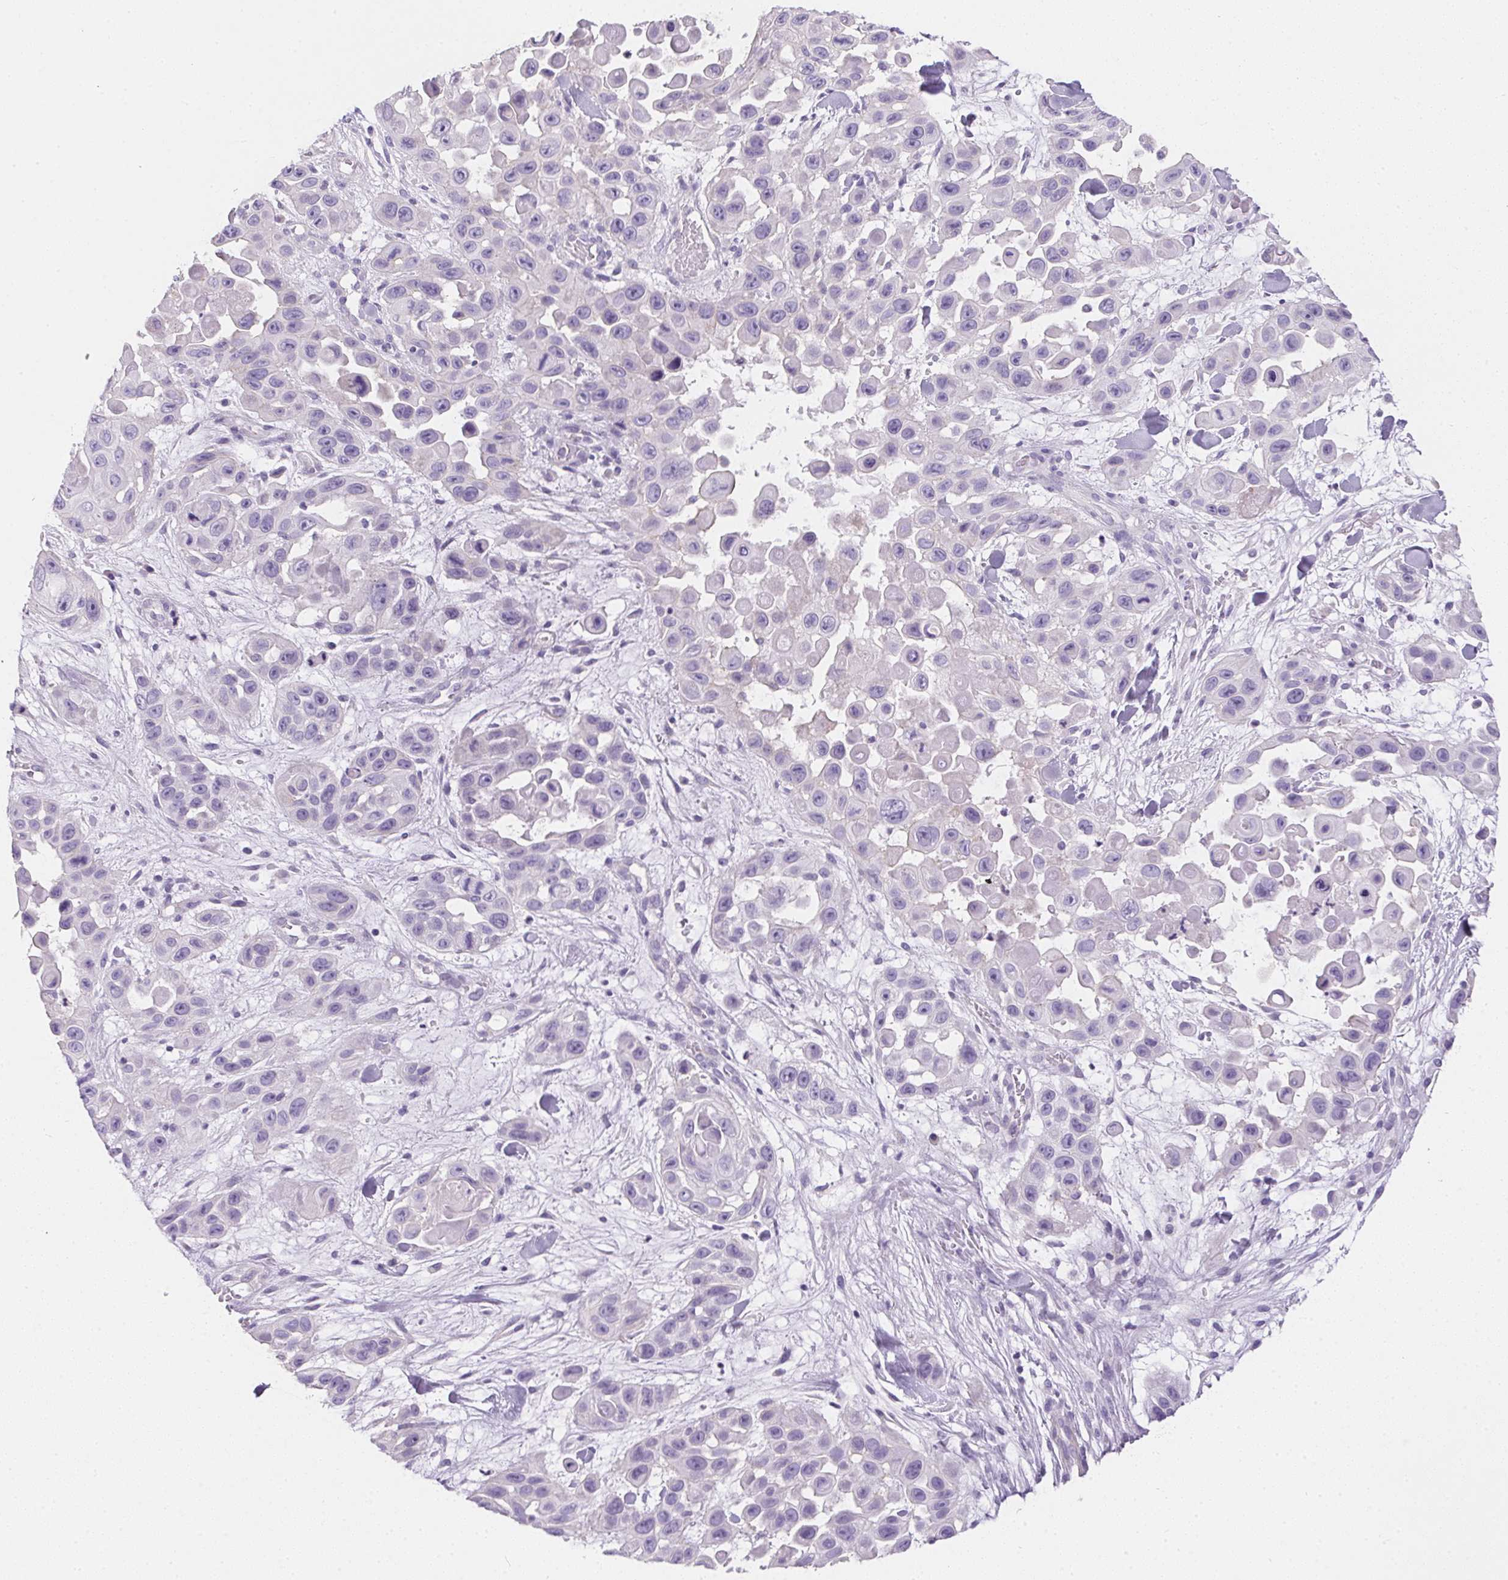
{"staining": {"intensity": "negative", "quantity": "none", "location": "none"}, "tissue": "skin cancer", "cell_type": "Tumor cells", "image_type": "cancer", "snomed": [{"axis": "morphology", "description": "Squamous cell carcinoma, NOS"}, {"axis": "topography", "description": "Skin"}], "caption": "Tumor cells are negative for protein expression in human skin squamous cell carcinoma.", "gene": "AQP5", "patient": {"sex": "male", "age": 81}}